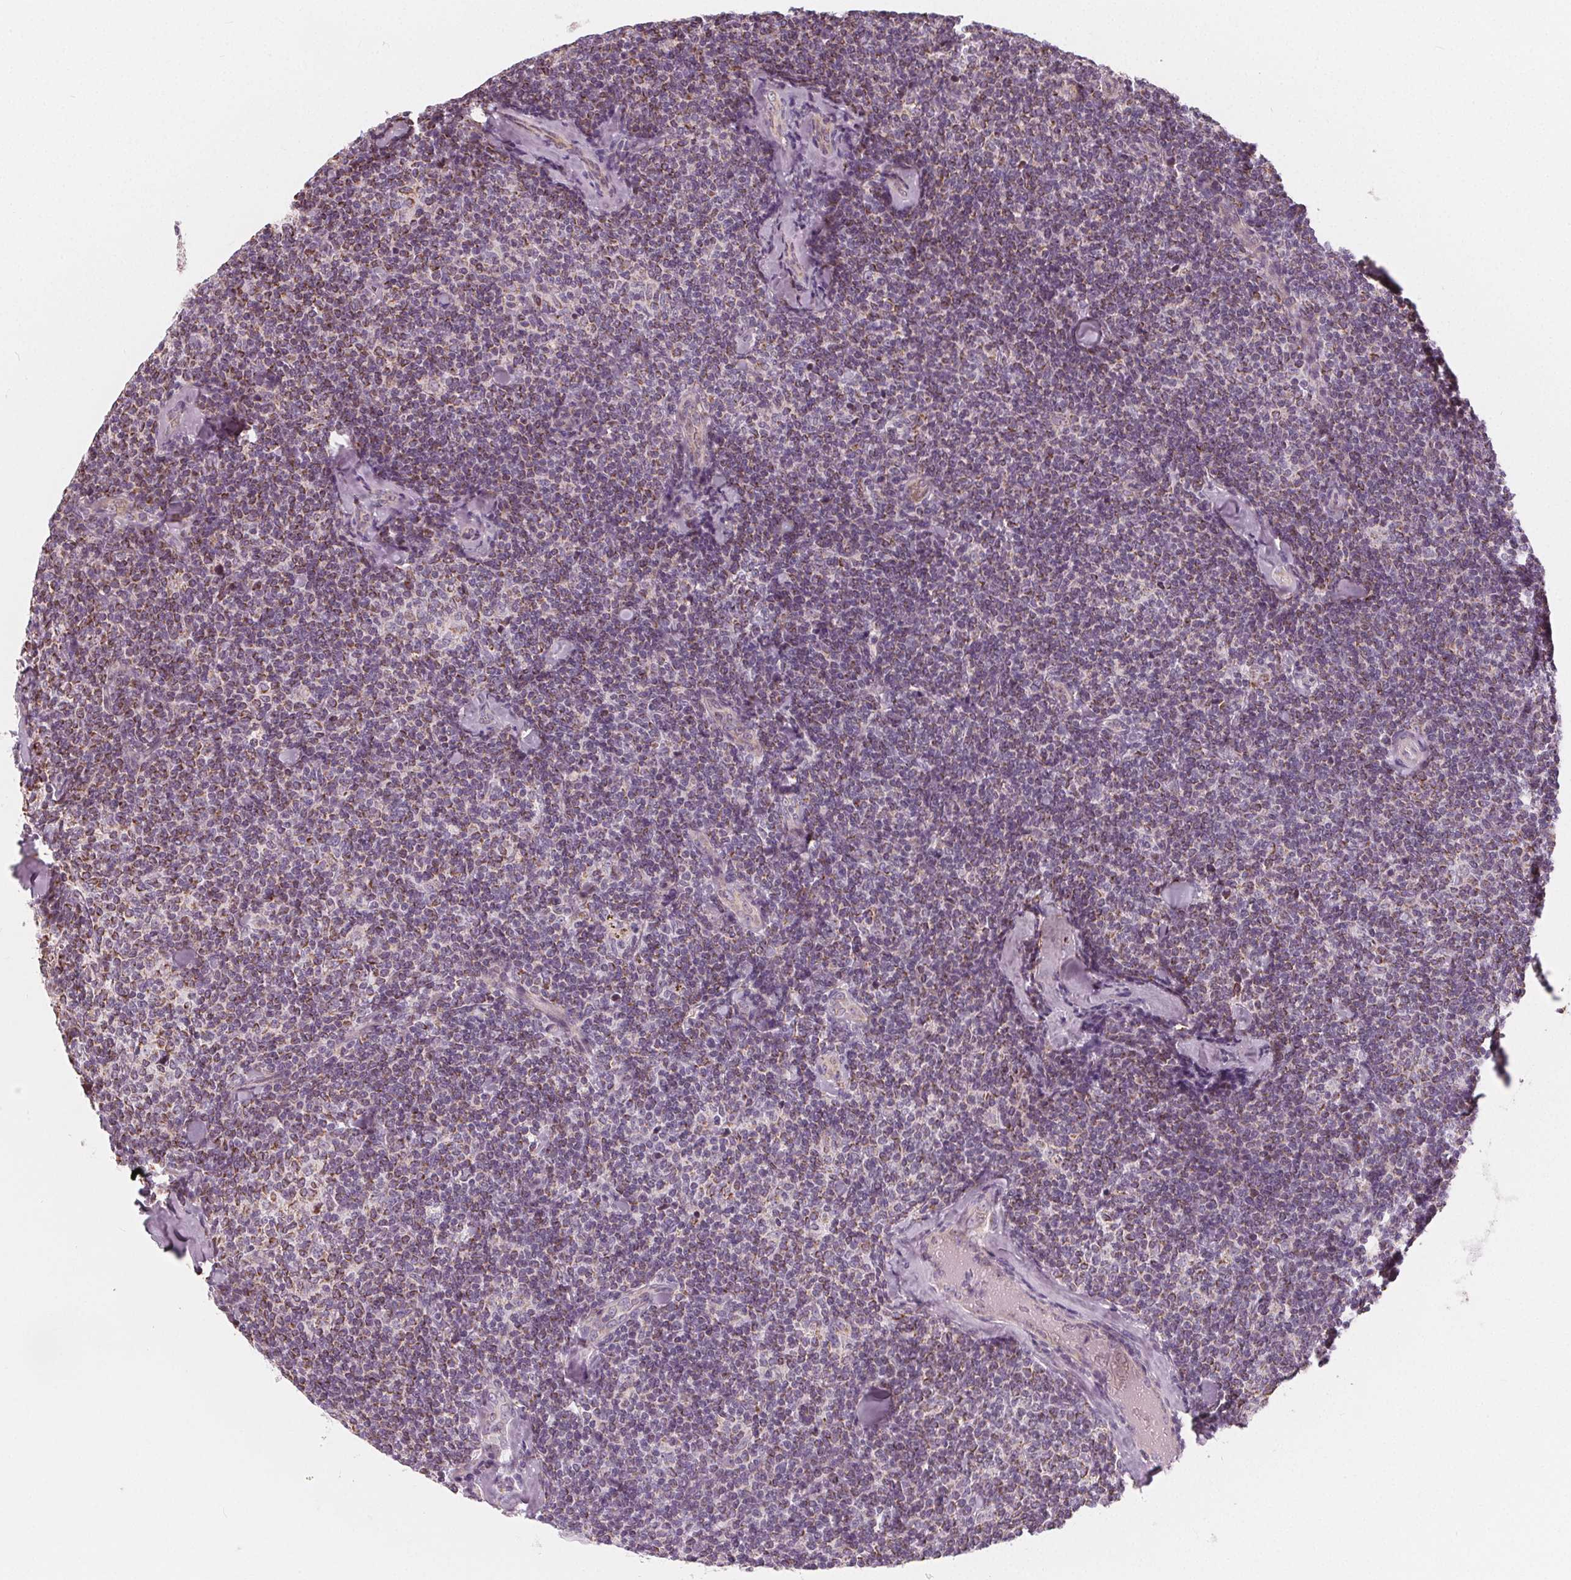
{"staining": {"intensity": "weak", "quantity": "25%-75%", "location": "cytoplasmic/membranous"}, "tissue": "lymphoma", "cell_type": "Tumor cells", "image_type": "cancer", "snomed": [{"axis": "morphology", "description": "Malignant lymphoma, non-Hodgkin's type, Low grade"}, {"axis": "topography", "description": "Lymph node"}], "caption": "Lymphoma tissue displays weak cytoplasmic/membranous positivity in about 25%-75% of tumor cells Immunohistochemistry (ihc) stains the protein in brown and the nuclei are stained blue.", "gene": "NUP210L", "patient": {"sex": "female", "age": 56}}